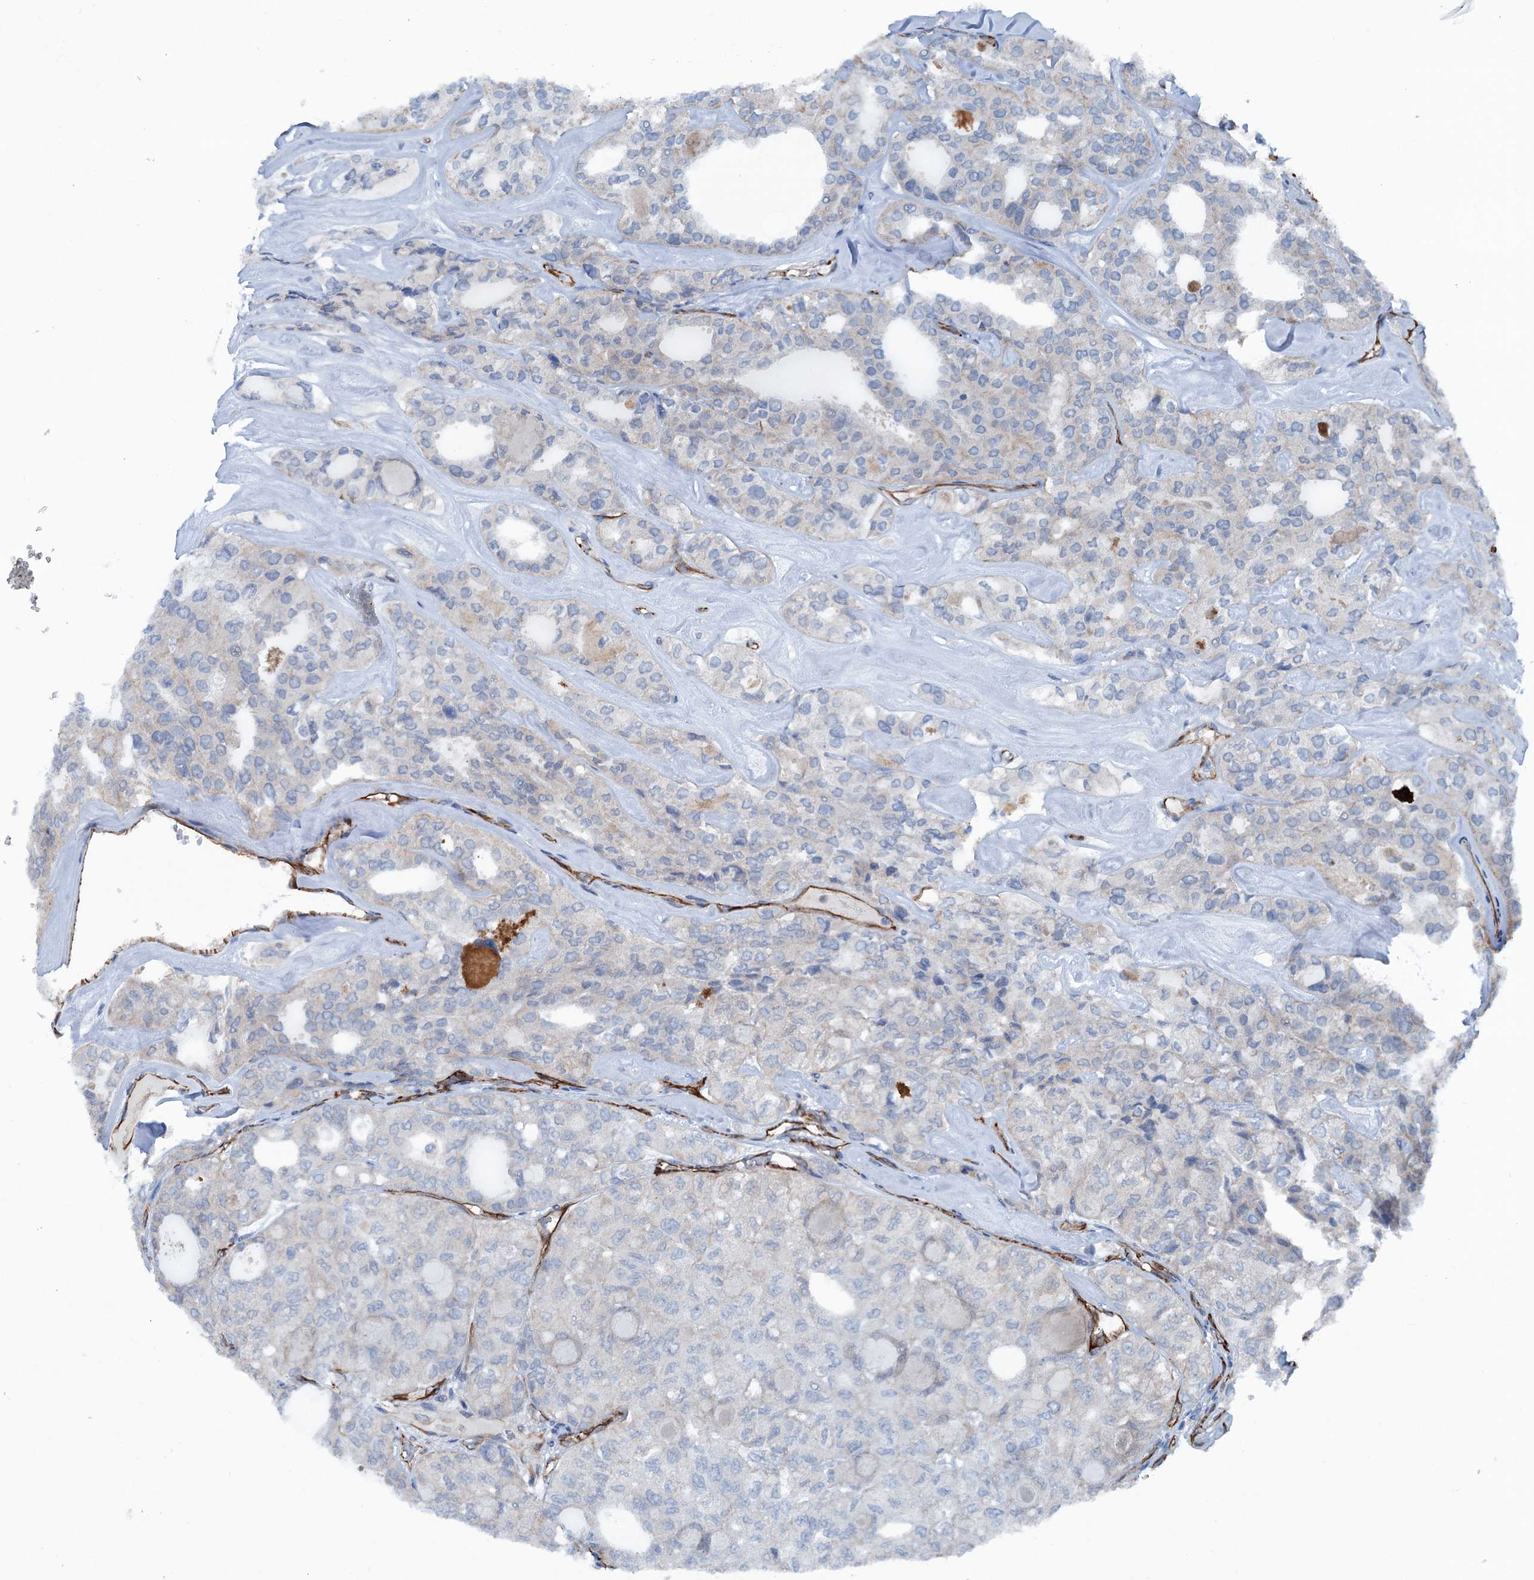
{"staining": {"intensity": "negative", "quantity": "none", "location": "none"}, "tissue": "thyroid cancer", "cell_type": "Tumor cells", "image_type": "cancer", "snomed": [{"axis": "morphology", "description": "Follicular adenoma carcinoma, NOS"}, {"axis": "topography", "description": "Thyroid gland"}], "caption": "Immunohistochemistry (IHC) photomicrograph of thyroid cancer (follicular adenoma carcinoma) stained for a protein (brown), which exhibits no staining in tumor cells. (DAB (3,3'-diaminobenzidine) IHC with hematoxylin counter stain).", "gene": "CALCOCO1", "patient": {"sex": "male", "age": 75}}